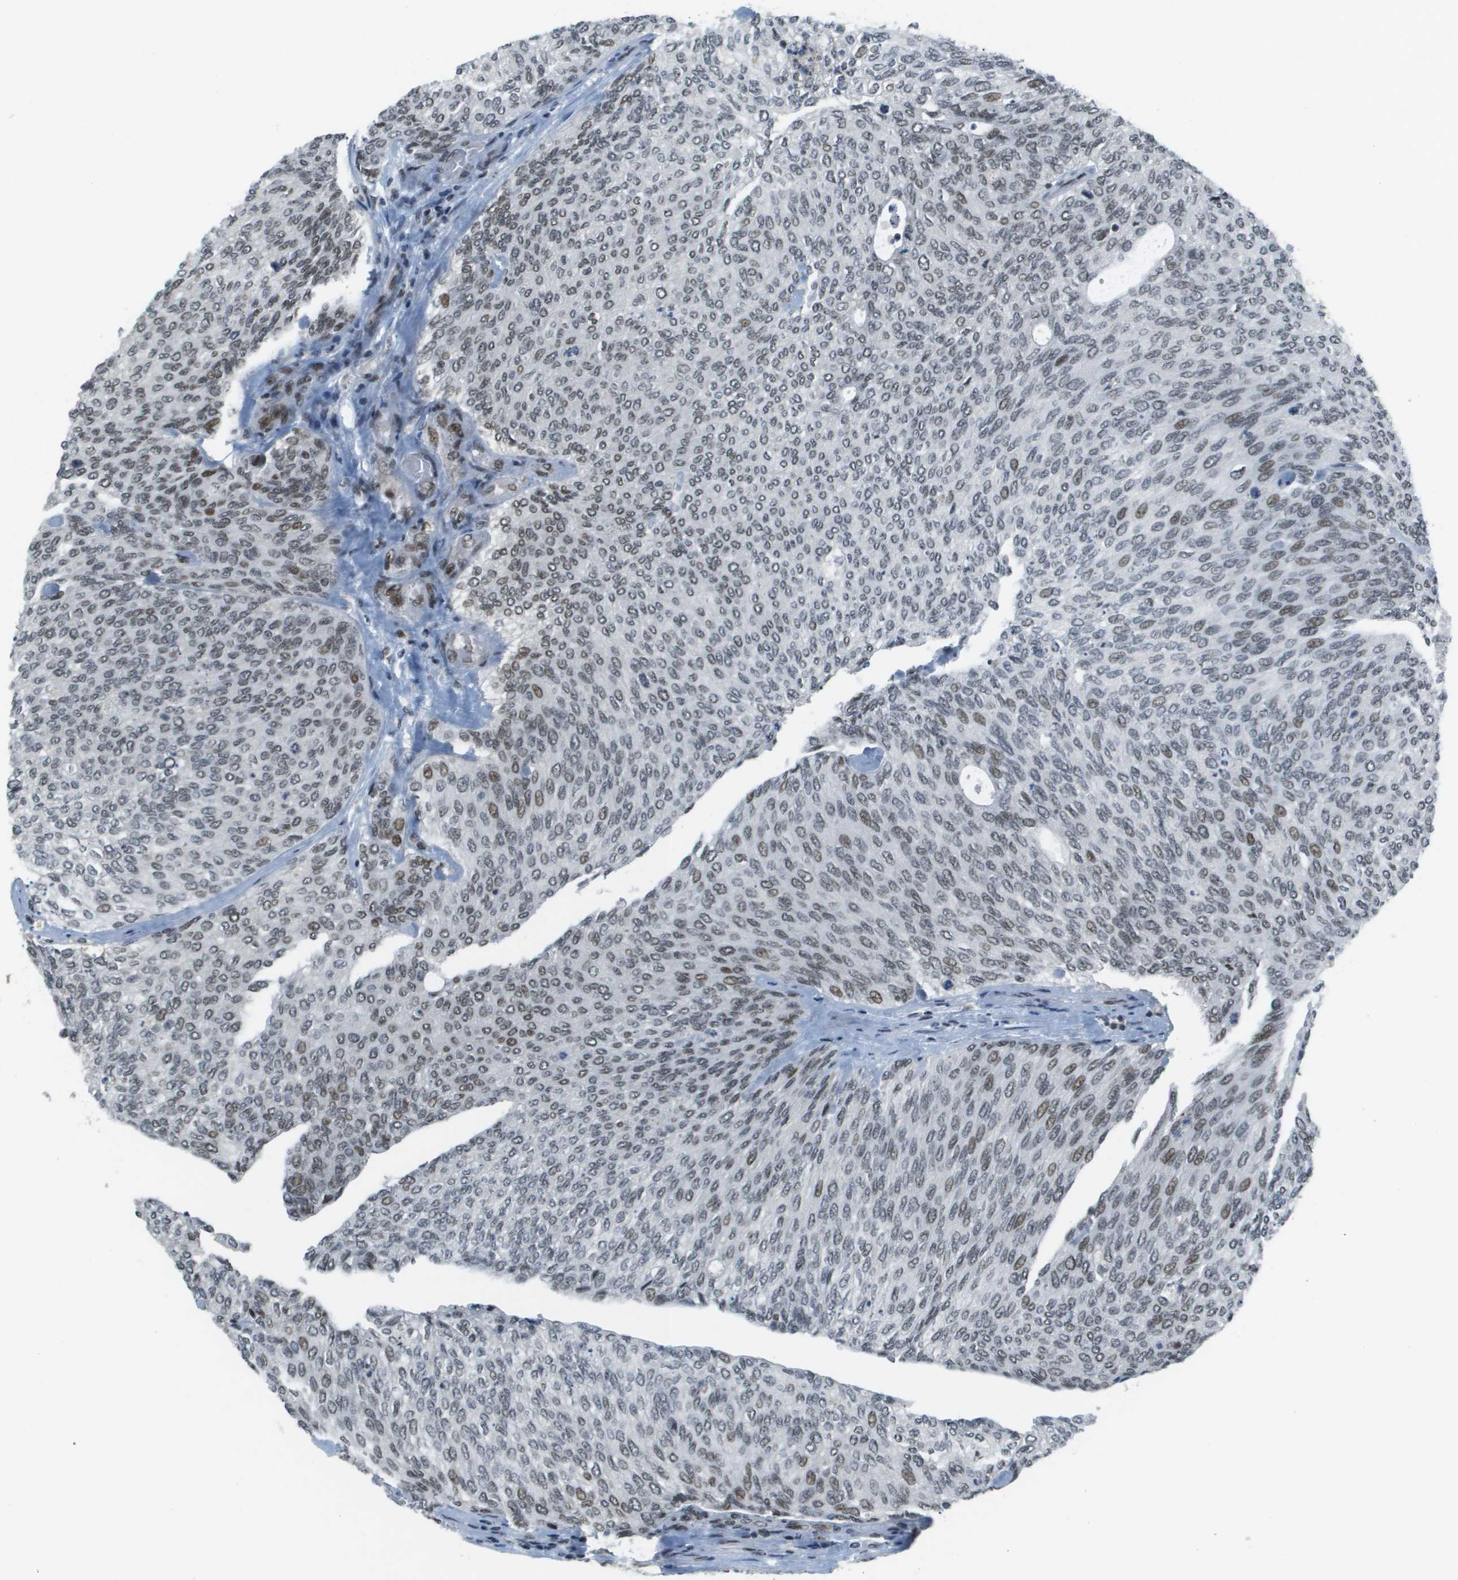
{"staining": {"intensity": "moderate", "quantity": "<25%", "location": "nuclear"}, "tissue": "urothelial cancer", "cell_type": "Tumor cells", "image_type": "cancer", "snomed": [{"axis": "morphology", "description": "Urothelial carcinoma, Low grade"}, {"axis": "topography", "description": "Urinary bladder"}], "caption": "Human urothelial cancer stained with a protein marker reveals moderate staining in tumor cells.", "gene": "IRF7", "patient": {"sex": "female", "age": 79}}